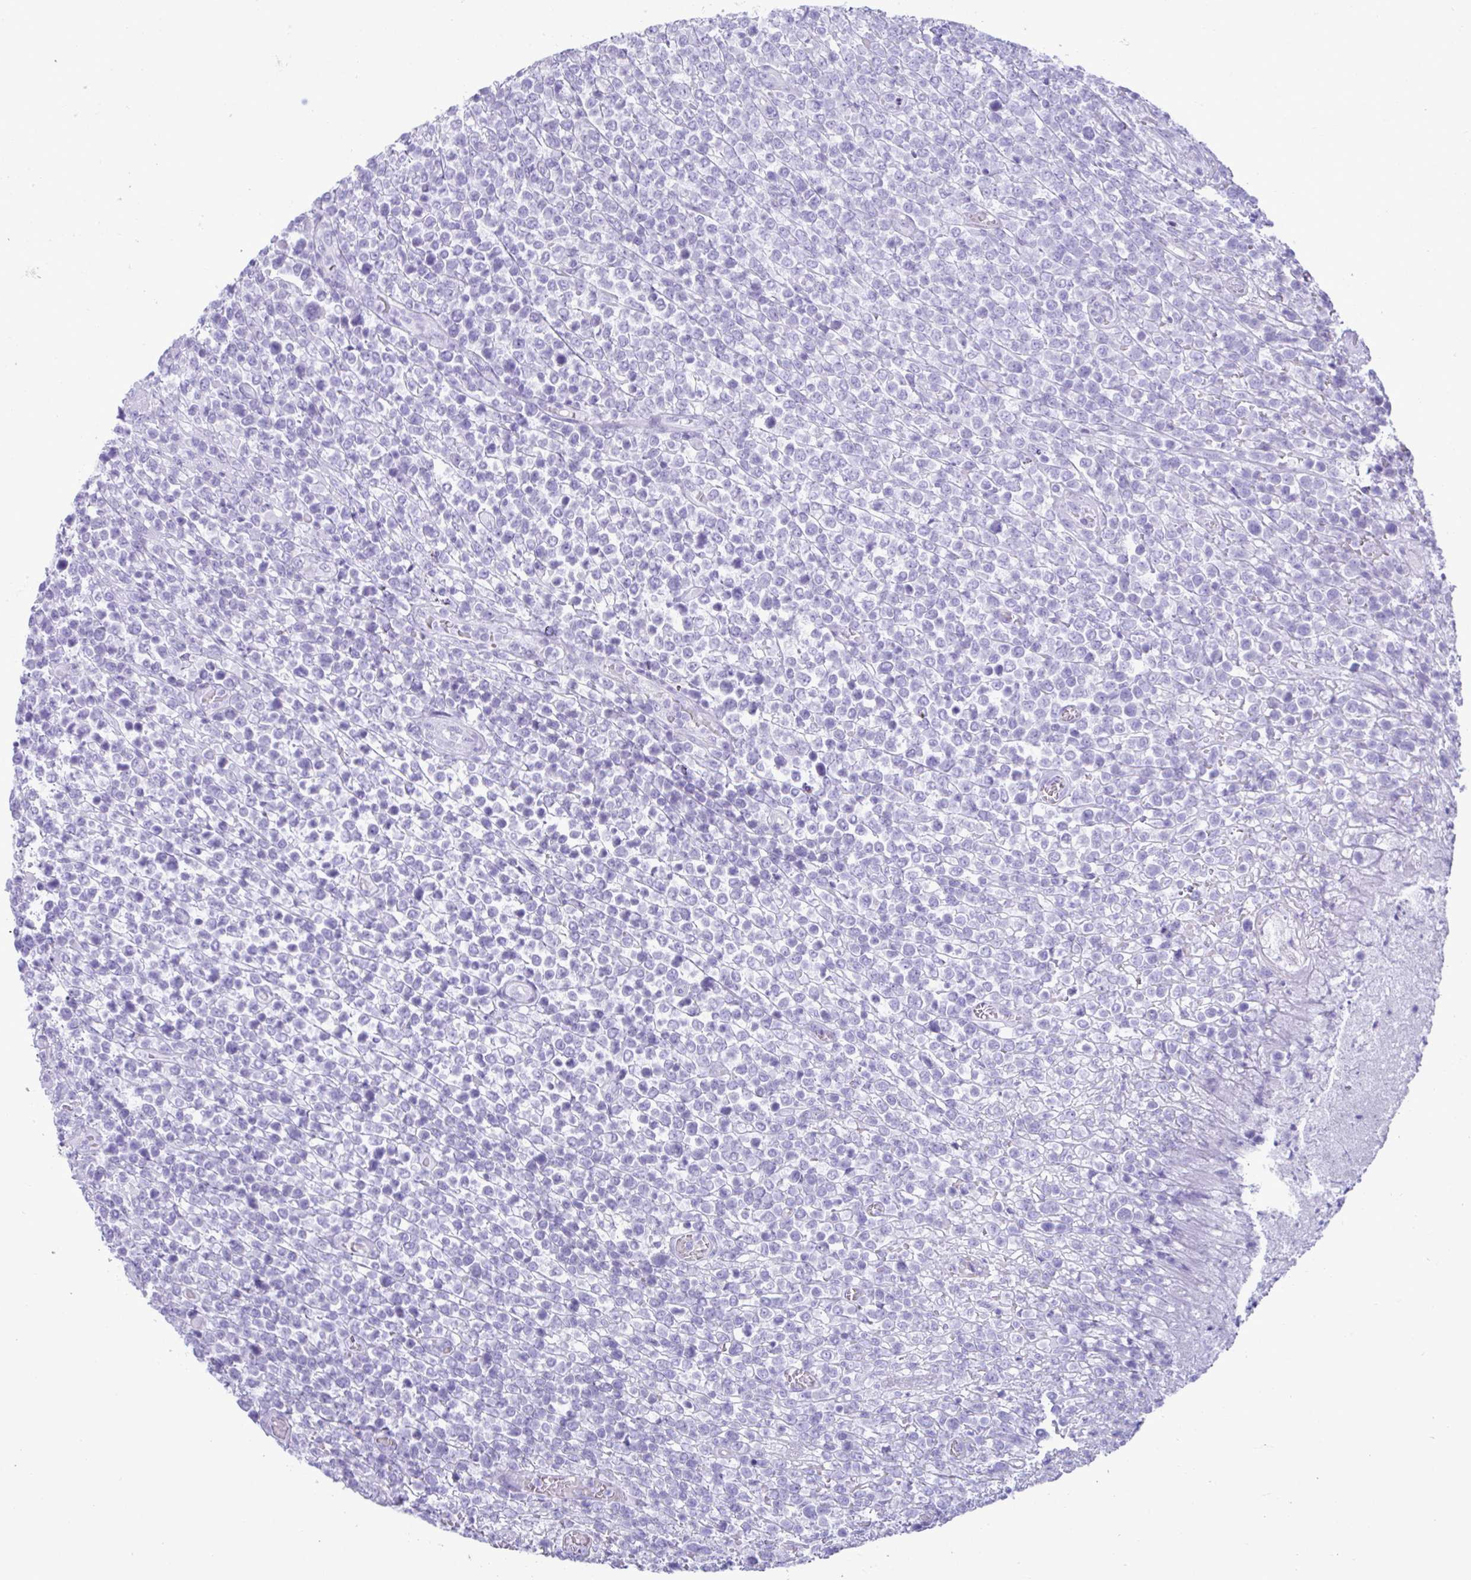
{"staining": {"intensity": "negative", "quantity": "none", "location": "none"}, "tissue": "lymphoma", "cell_type": "Tumor cells", "image_type": "cancer", "snomed": [{"axis": "morphology", "description": "Malignant lymphoma, non-Hodgkin's type, High grade"}, {"axis": "topography", "description": "Soft tissue"}], "caption": "An IHC micrograph of malignant lymphoma, non-Hodgkin's type (high-grade) is shown. There is no staining in tumor cells of malignant lymphoma, non-Hodgkin's type (high-grade). (Stains: DAB immunohistochemistry (IHC) with hematoxylin counter stain, Microscopy: brightfield microscopy at high magnification).", "gene": "PSCA", "patient": {"sex": "female", "age": 56}}